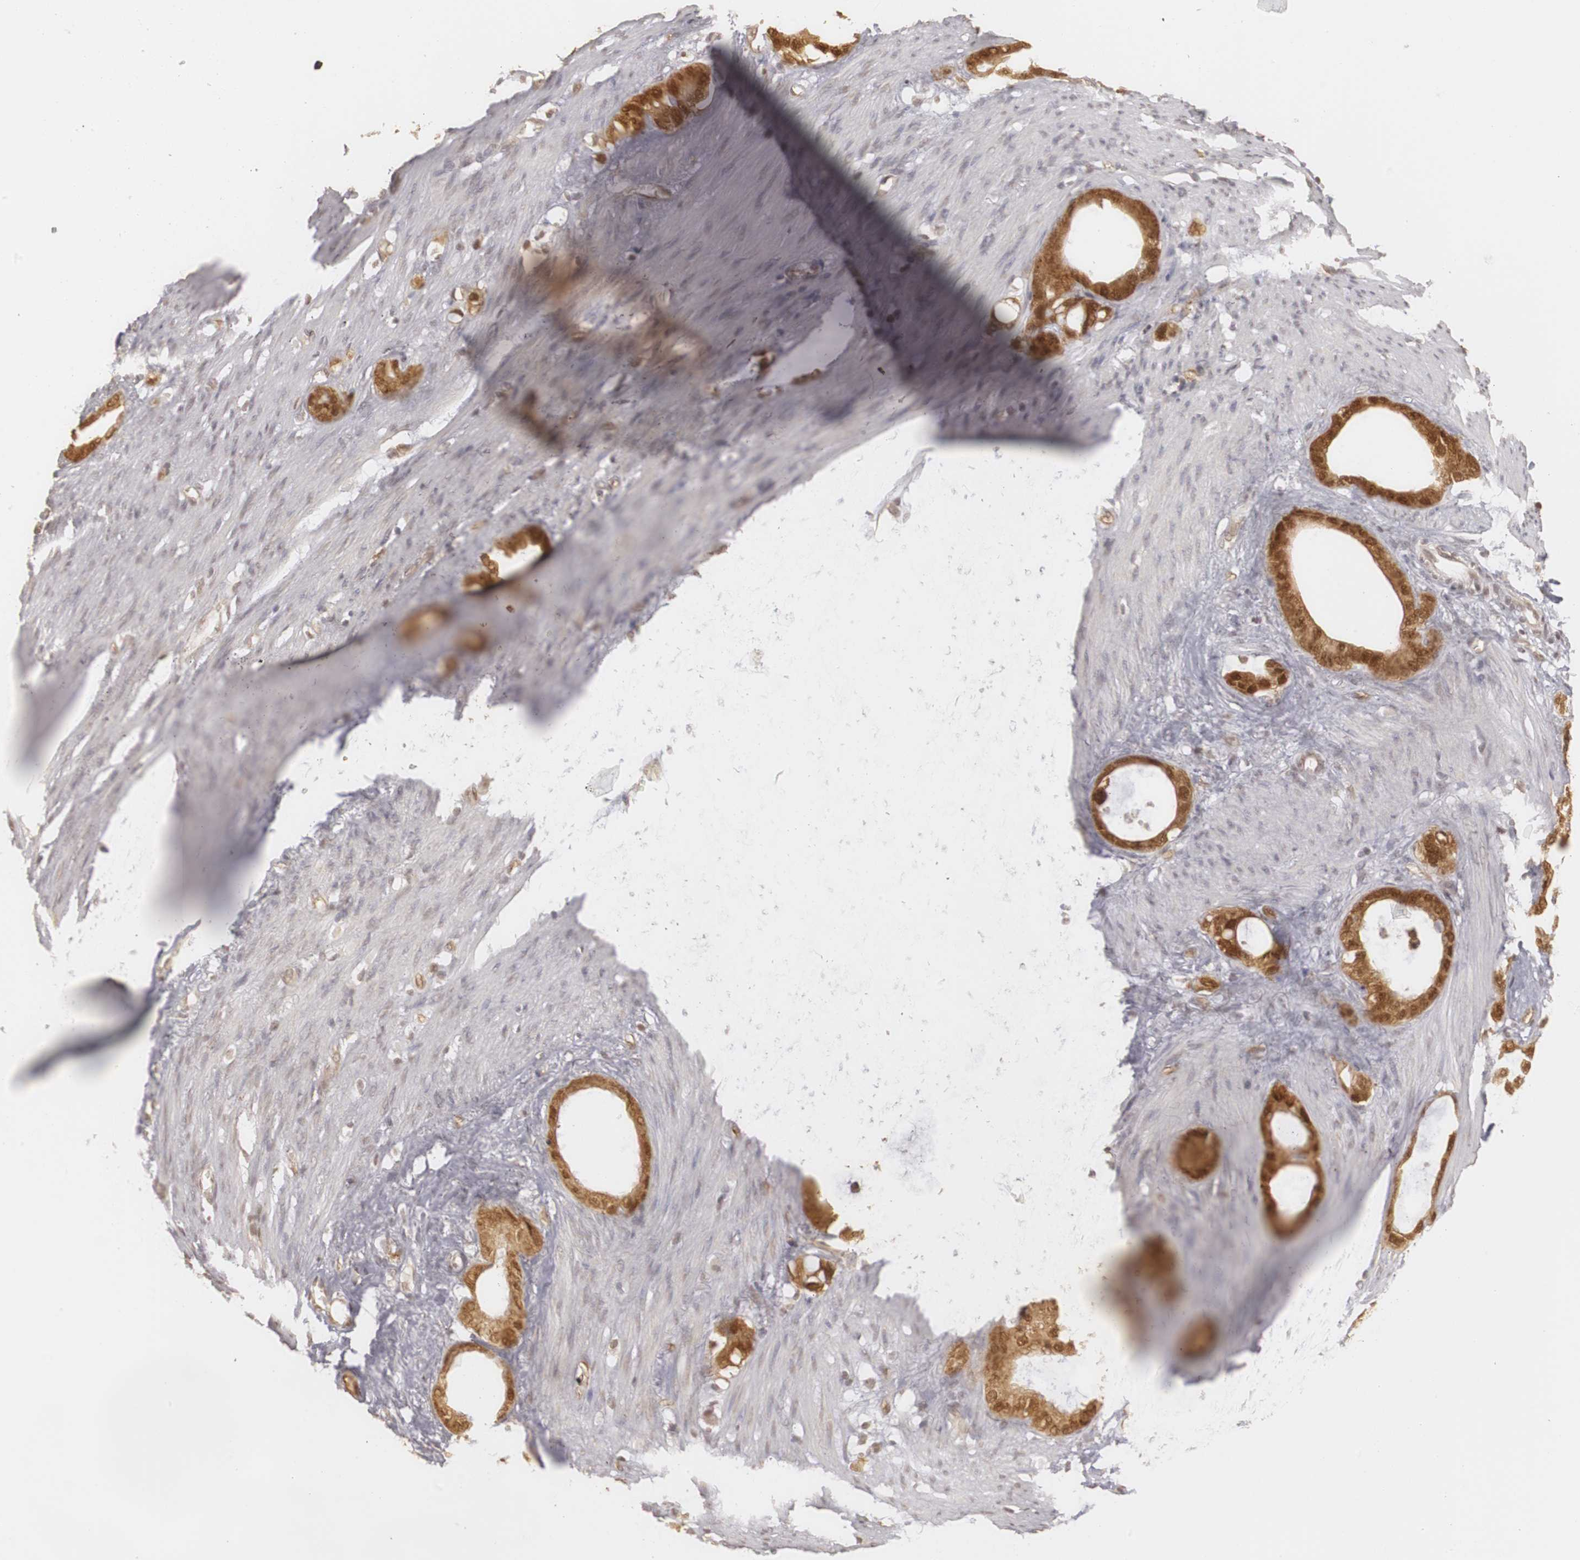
{"staining": {"intensity": "moderate", "quantity": ">75%", "location": "cytoplasmic/membranous,nuclear"}, "tissue": "stomach cancer", "cell_type": "Tumor cells", "image_type": "cancer", "snomed": [{"axis": "morphology", "description": "Adenocarcinoma, NOS"}, {"axis": "topography", "description": "Stomach"}], "caption": "Protein staining demonstrates moderate cytoplasmic/membranous and nuclear positivity in approximately >75% of tumor cells in stomach cancer (adenocarcinoma).", "gene": "PLEKHA1", "patient": {"sex": "female", "age": 75}}